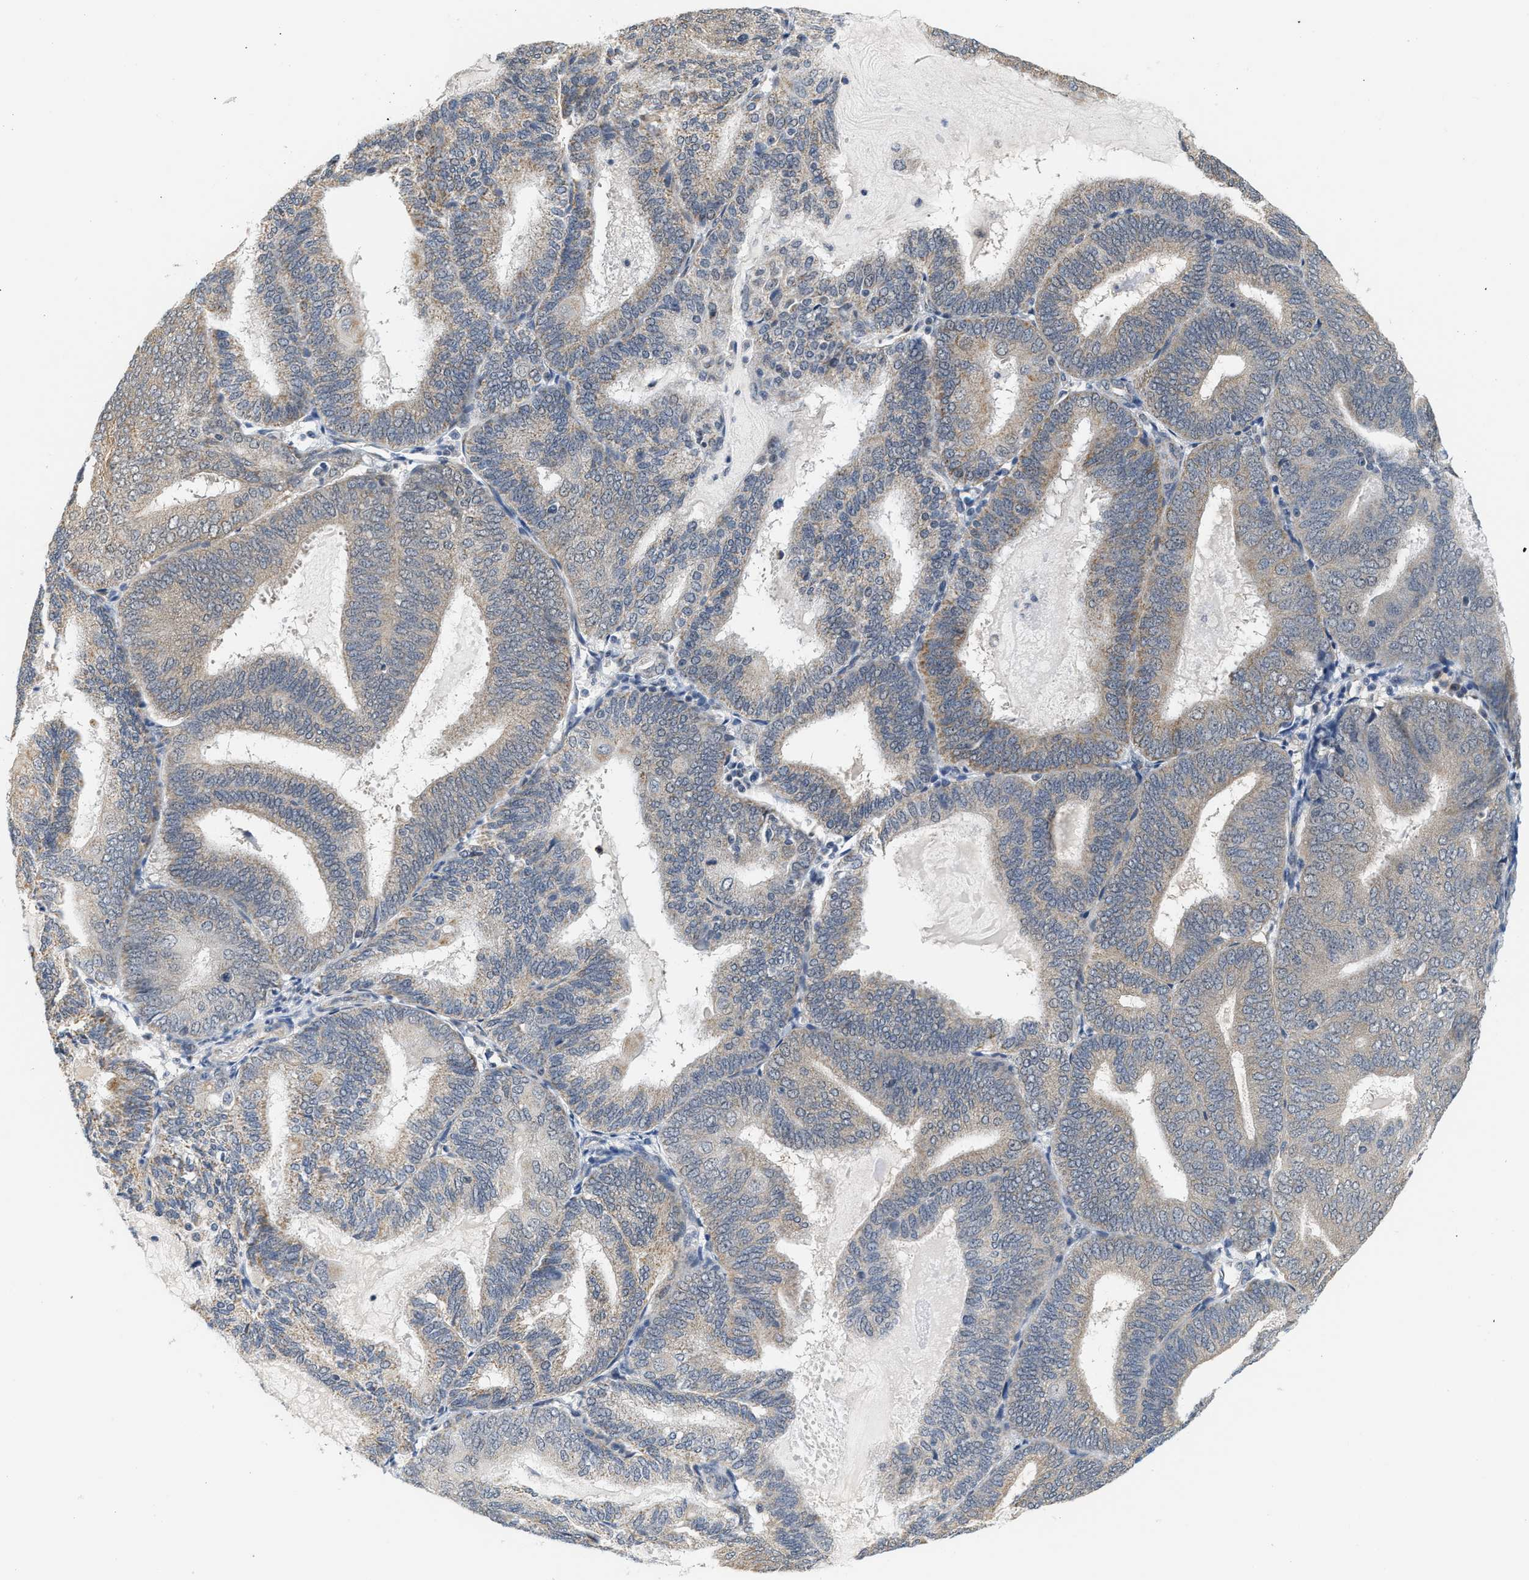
{"staining": {"intensity": "weak", "quantity": "25%-75%", "location": "cytoplasmic/membranous"}, "tissue": "endometrial cancer", "cell_type": "Tumor cells", "image_type": "cancer", "snomed": [{"axis": "morphology", "description": "Adenocarcinoma, NOS"}, {"axis": "topography", "description": "Endometrium"}], "caption": "Weak cytoplasmic/membranous protein positivity is present in approximately 25%-75% of tumor cells in endometrial cancer.", "gene": "GIGYF1", "patient": {"sex": "female", "age": 81}}